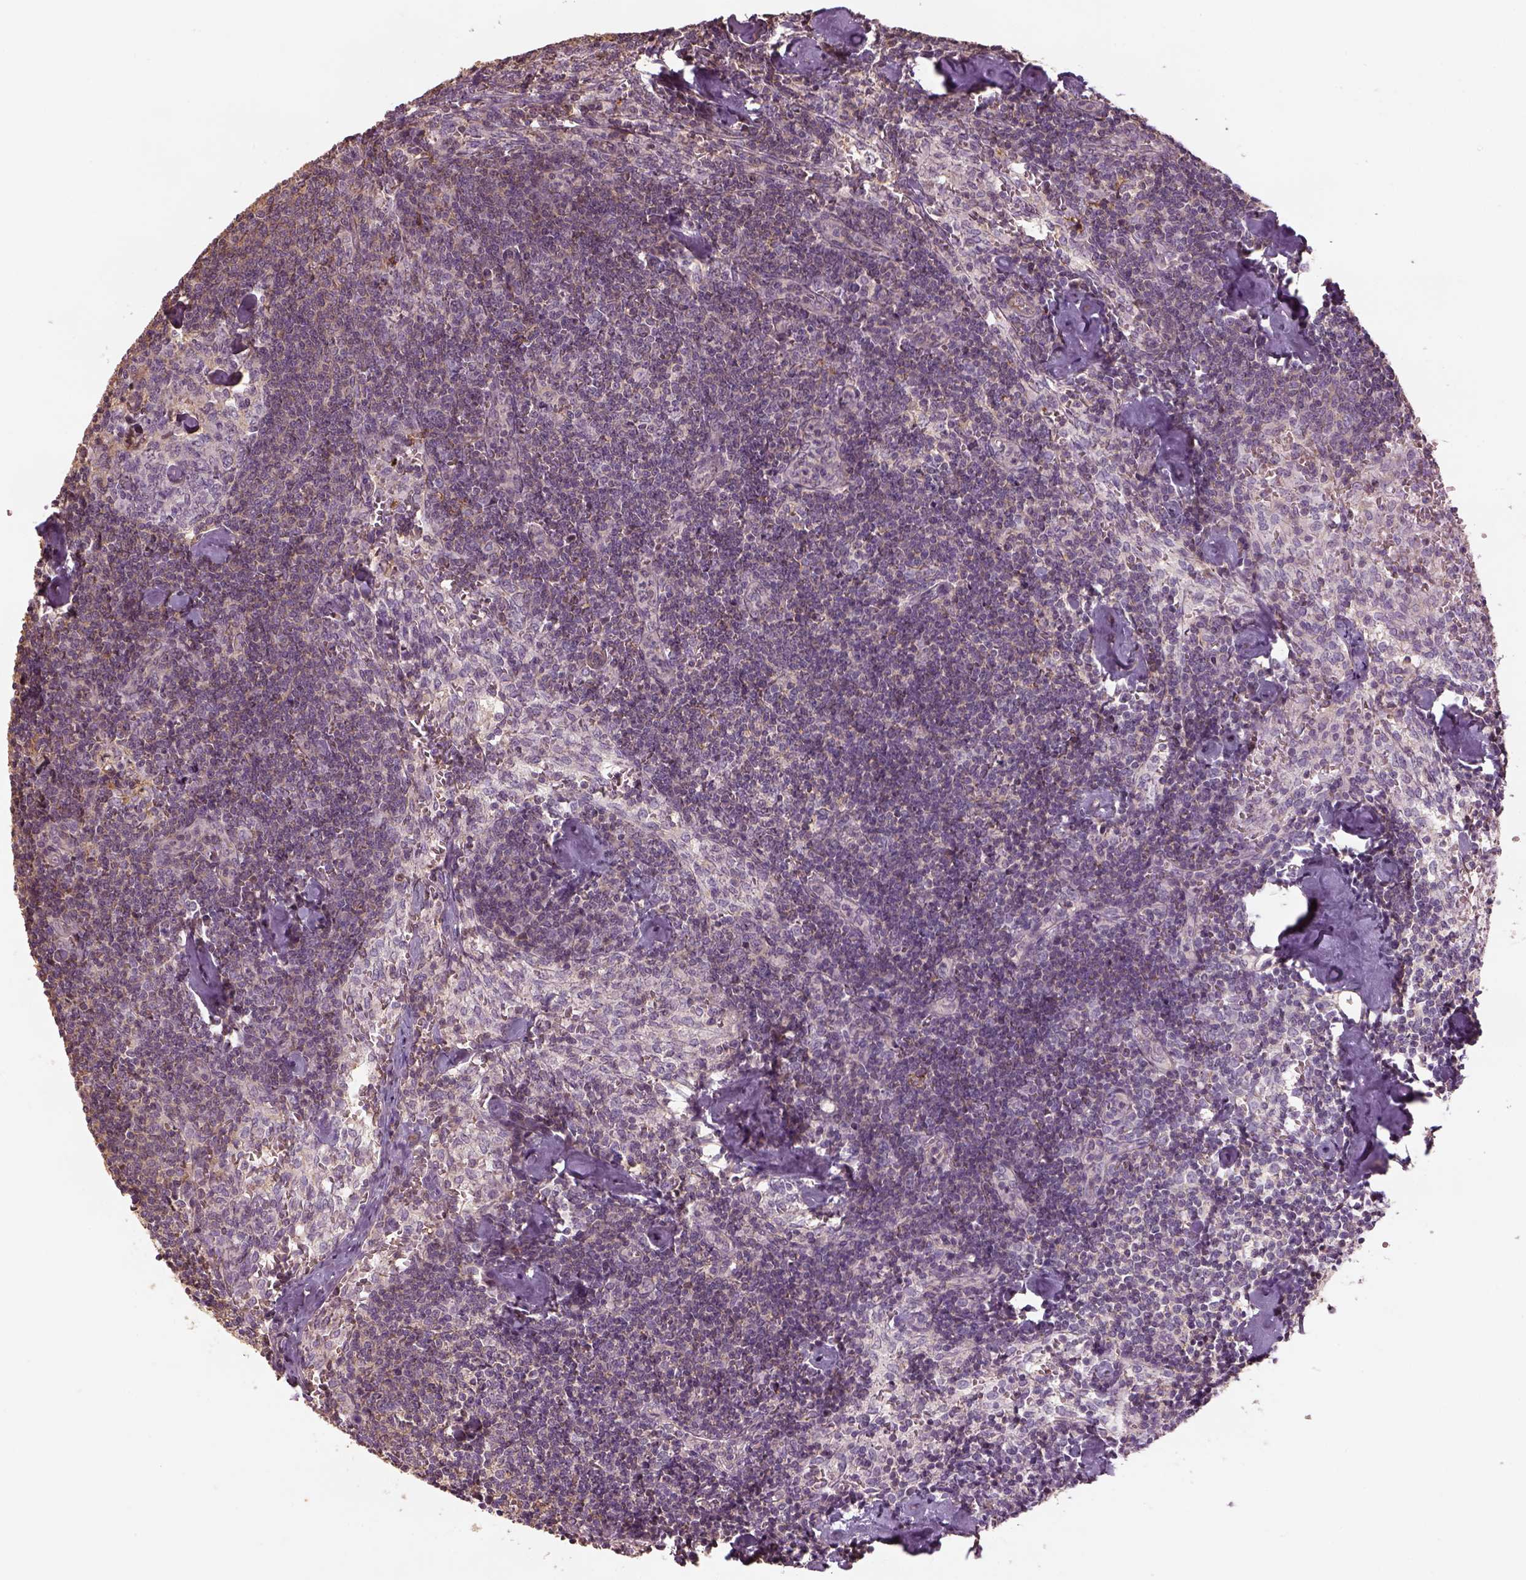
{"staining": {"intensity": "negative", "quantity": "none", "location": "none"}, "tissue": "lymph node", "cell_type": "Germinal center cells", "image_type": "normal", "snomed": [{"axis": "morphology", "description": "Normal tissue, NOS"}, {"axis": "topography", "description": "Lymph node"}], "caption": "The histopathology image displays no significant staining in germinal center cells of lymph node.", "gene": "LIN7A", "patient": {"sex": "female", "age": 50}}